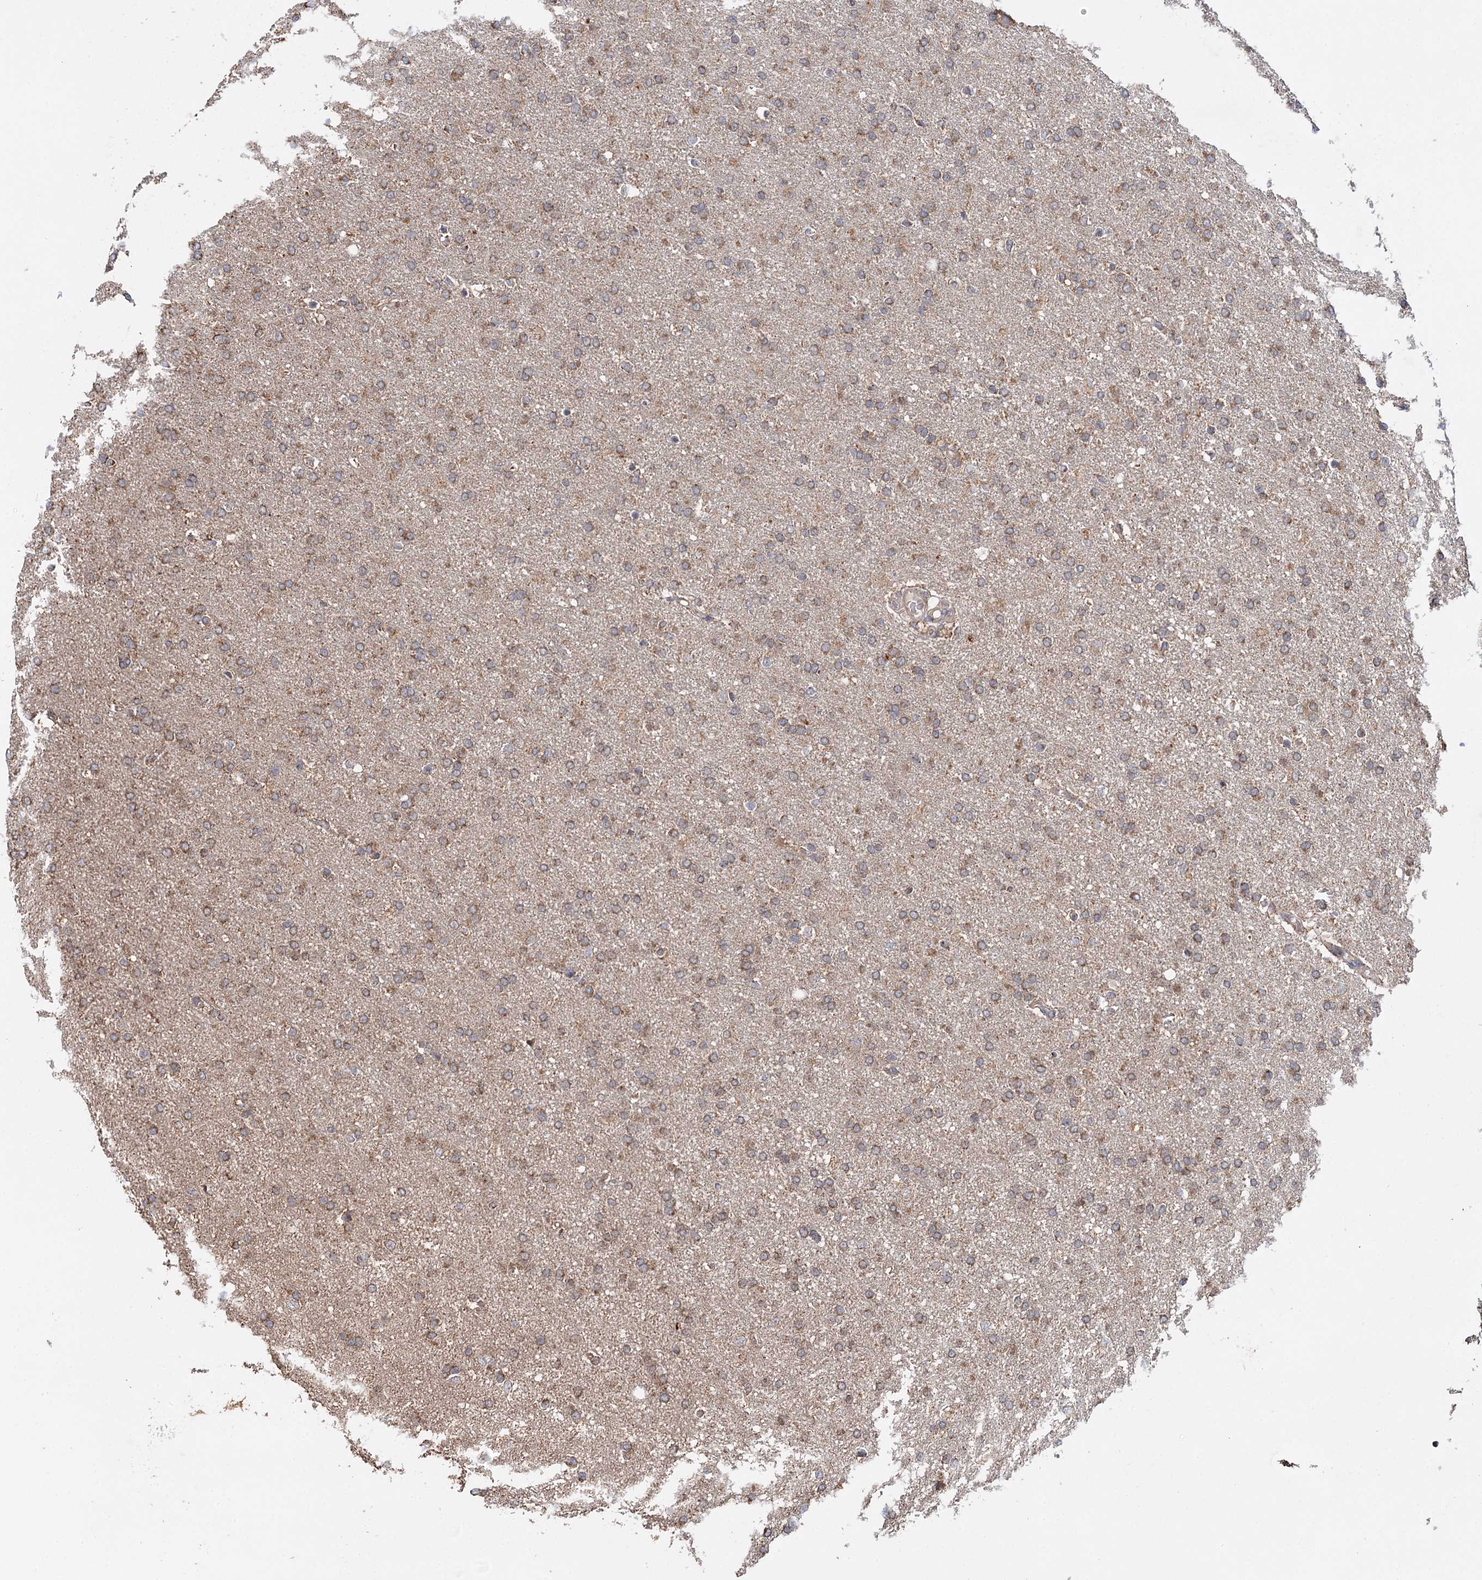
{"staining": {"intensity": "moderate", "quantity": ">75%", "location": "cytoplasmic/membranous"}, "tissue": "glioma", "cell_type": "Tumor cells", "image_type": "cancer", "snomed": [{"axis": "morphology", "description": "Glioma, malignant, High grade"}, {"axis": "topography", "description": "Brain"}], "caption": "Human glioma stained for a protein (brown) demonstrates moderate cytoplasmic/membranous positive positivity in approximately >75% of tumor cells.", "gene": "PIK3CB", "patient": {"sex": "male", "age": 72}}